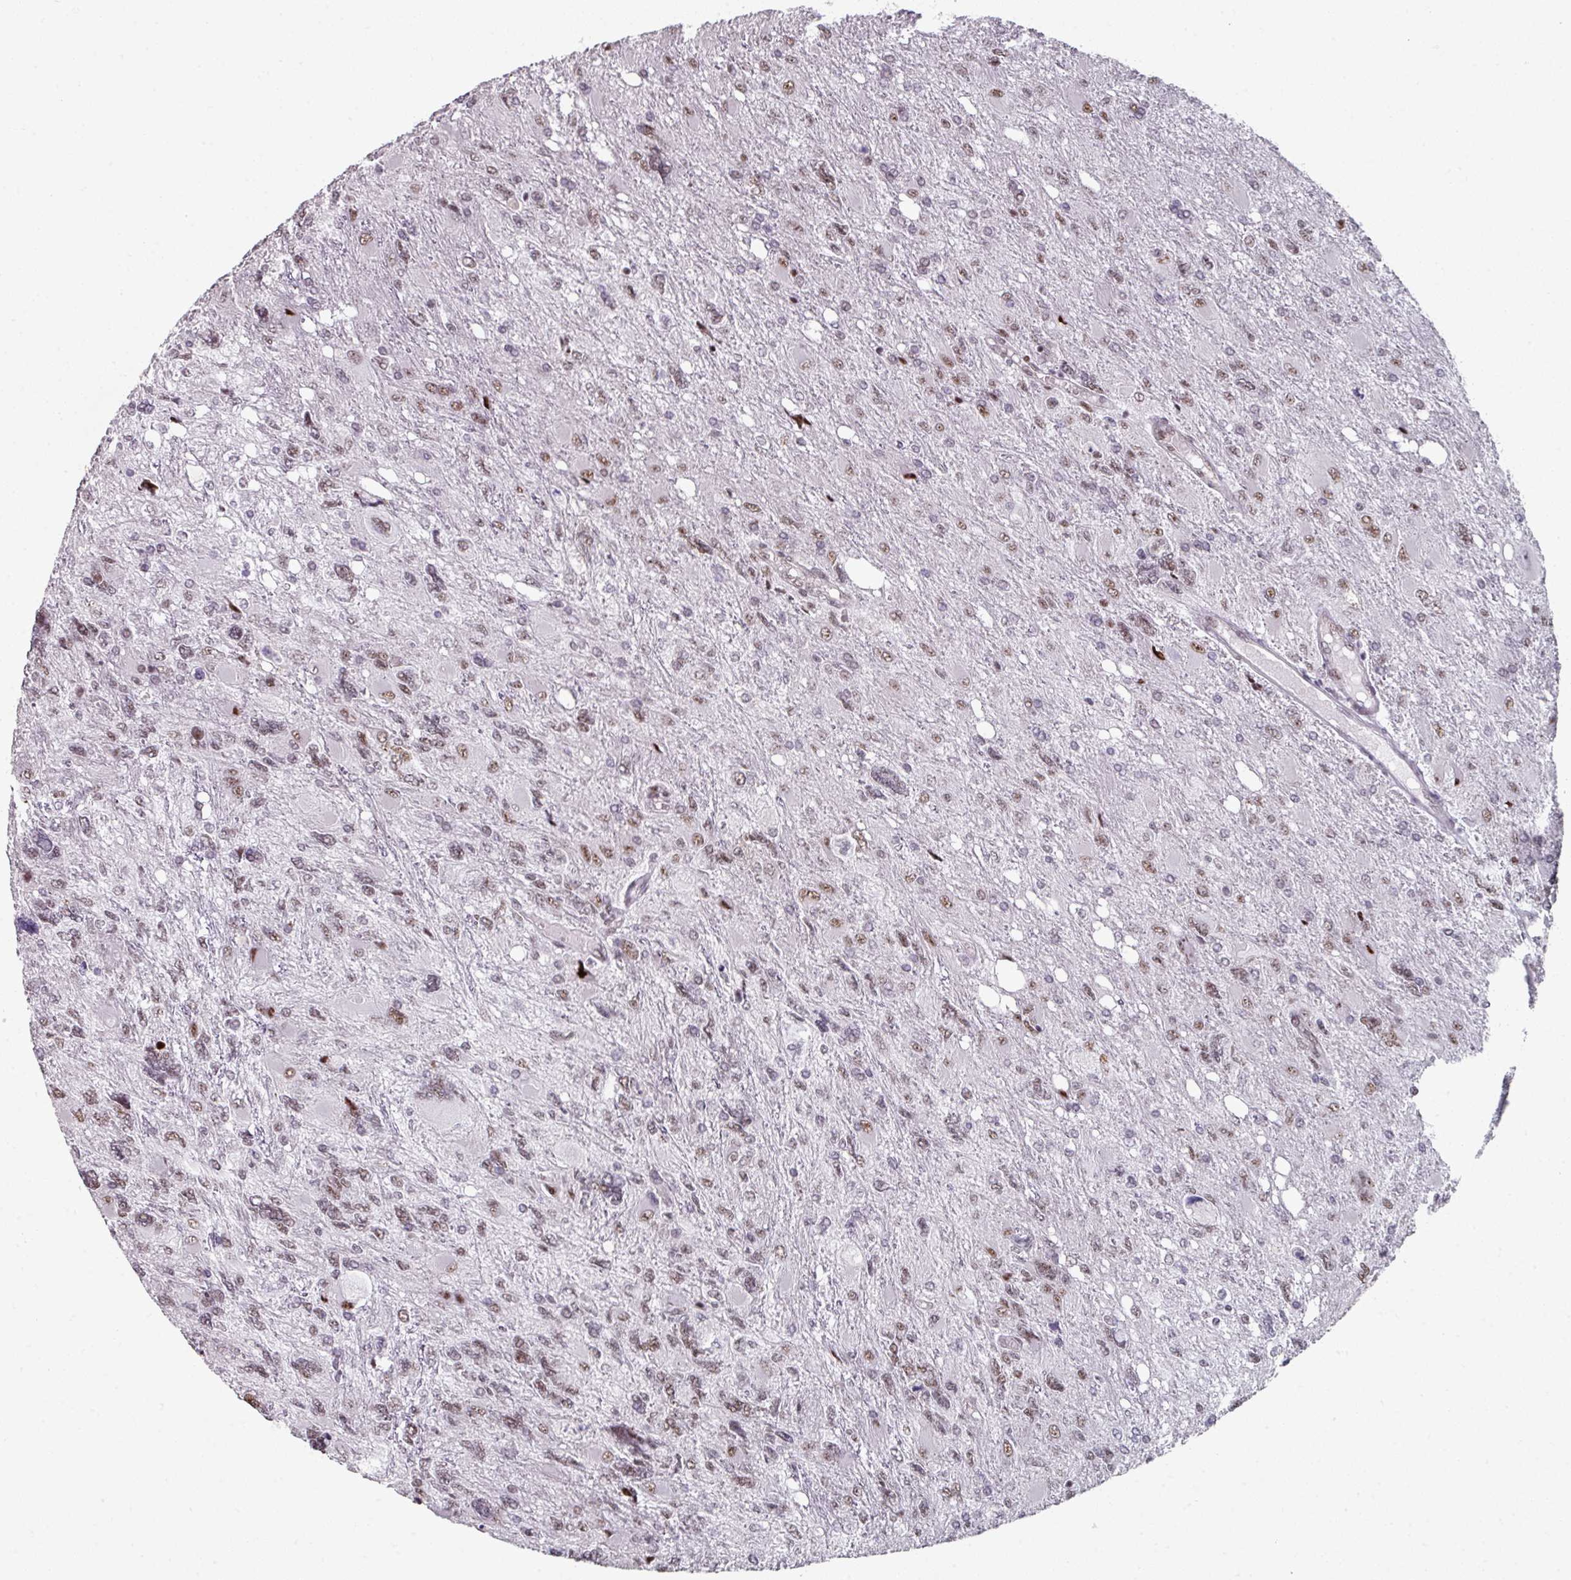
{"staining": {"intensity": "strong", "quantity": ">75%", "location": "nuclear"}, "tissue": "glioma", "cell_type": "Tumor cells", "image_type": "cancer", "snomed": [{"axis": "morphology", "description": "Glioma, malignant, High grade"}, {"axis": "topography", "description": "Brain"}], "caption": "Protein staining displays strong nuclear positivity in about >75% of tumor cells in malignant high-grade glioma. (DAB (3,3'-diaminobenzidine) IHC, brown staining for protein, blue staining for nuclei).", "gene": "SF3B5", "patient": {"sex": "male", "age": 67}}